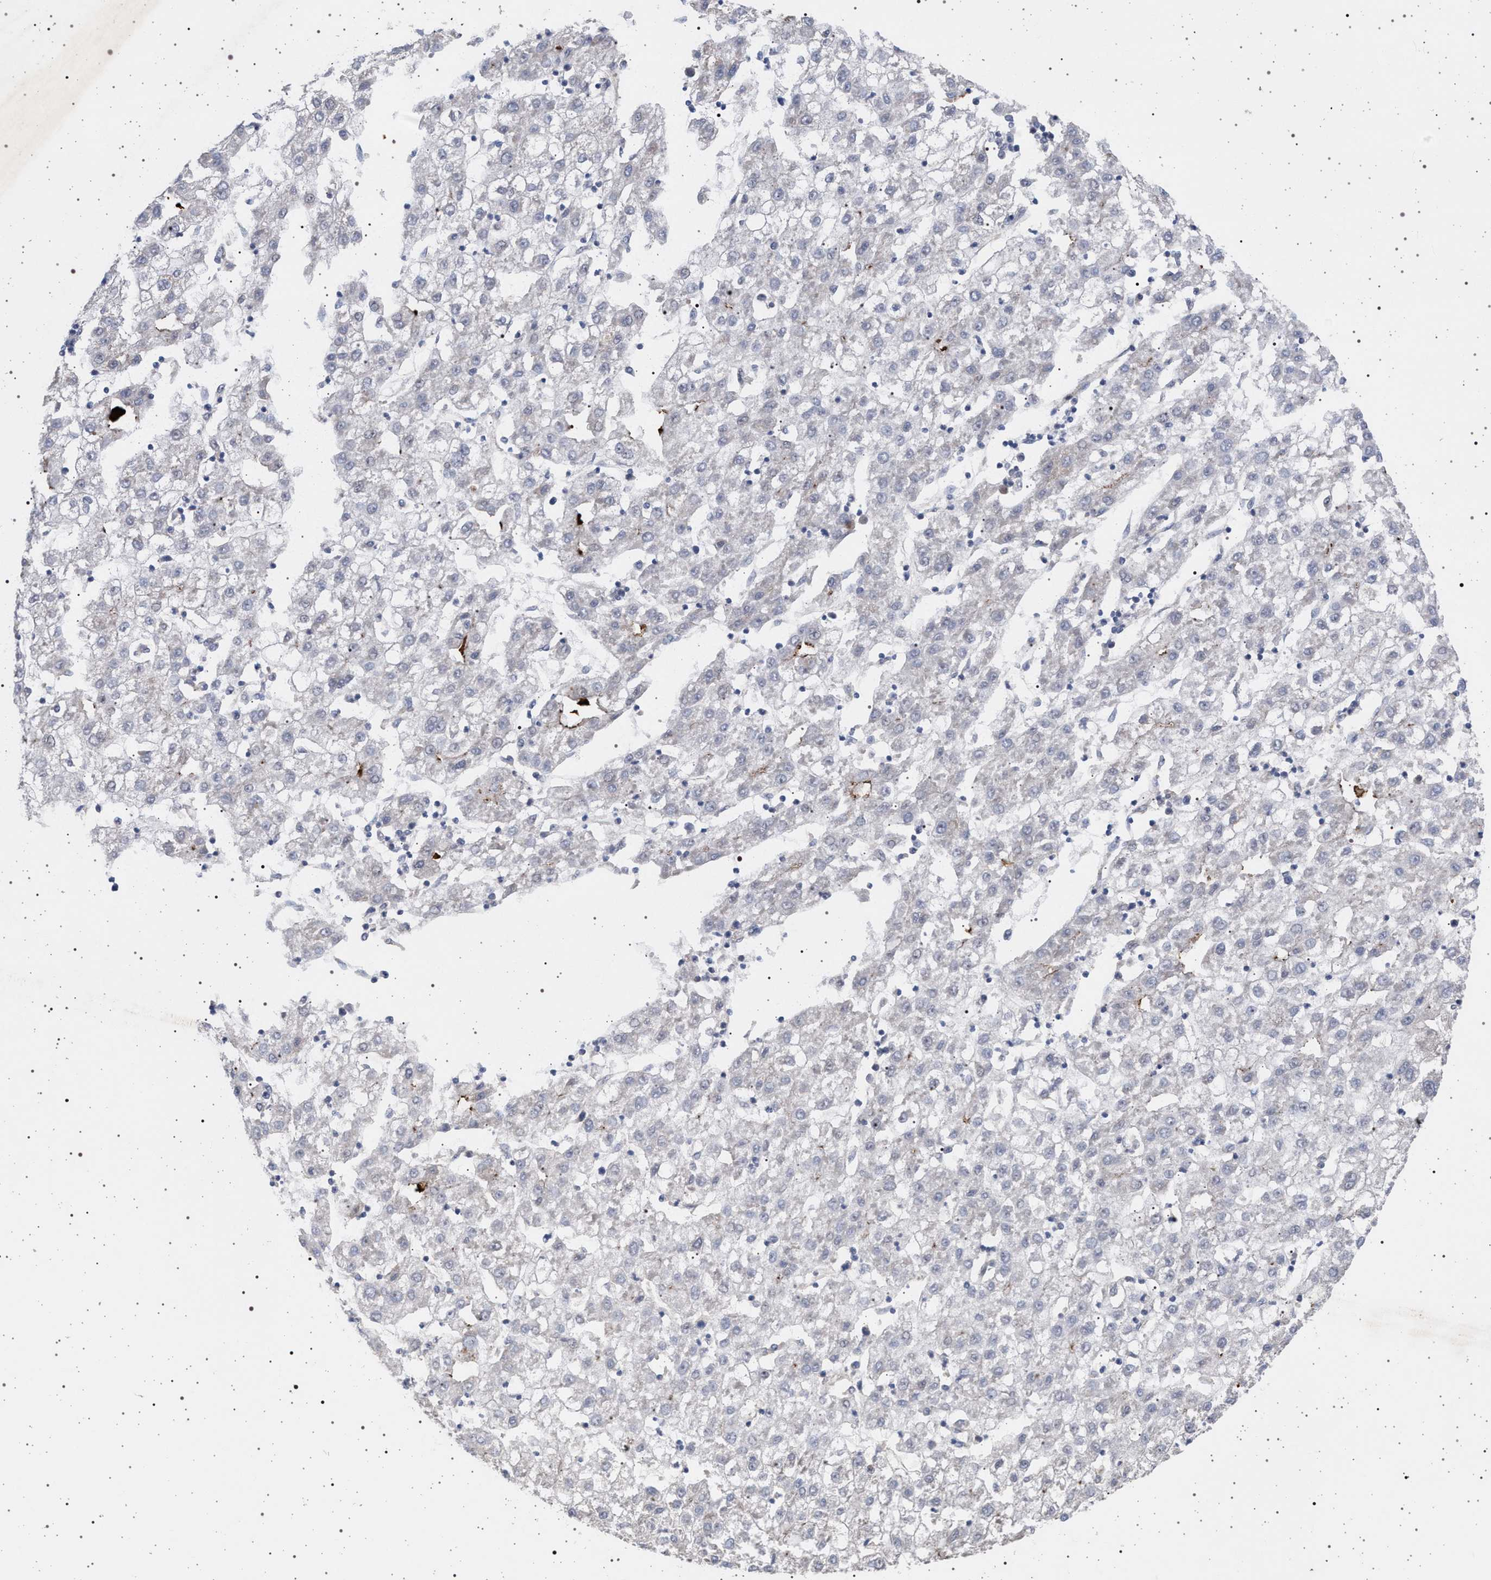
{"staining": {"intensity": "negative", "quantity": "none", "location": "none"}, "tissue": "liver cancer", "cell_type": "Tumor cells", "image_type": "cancer", "snomed": [{"axis": "morphology", "description": "Carcinoma, Hepatocellular, NOS"}, {"axis": "topography", "description": "Liver"}], "caption": "Micrograph shows no protein staining in tumor cells of liver cancer tissue. The staining was performed using DAB (3,3'-diaminobenzidine) to visualize the protein expression in brown, while the nuclei were stained in blue with hematoxylin (Magnification: 20x).", "gene": "RBM48", "patient": {"sex": "male", "age": 72}}